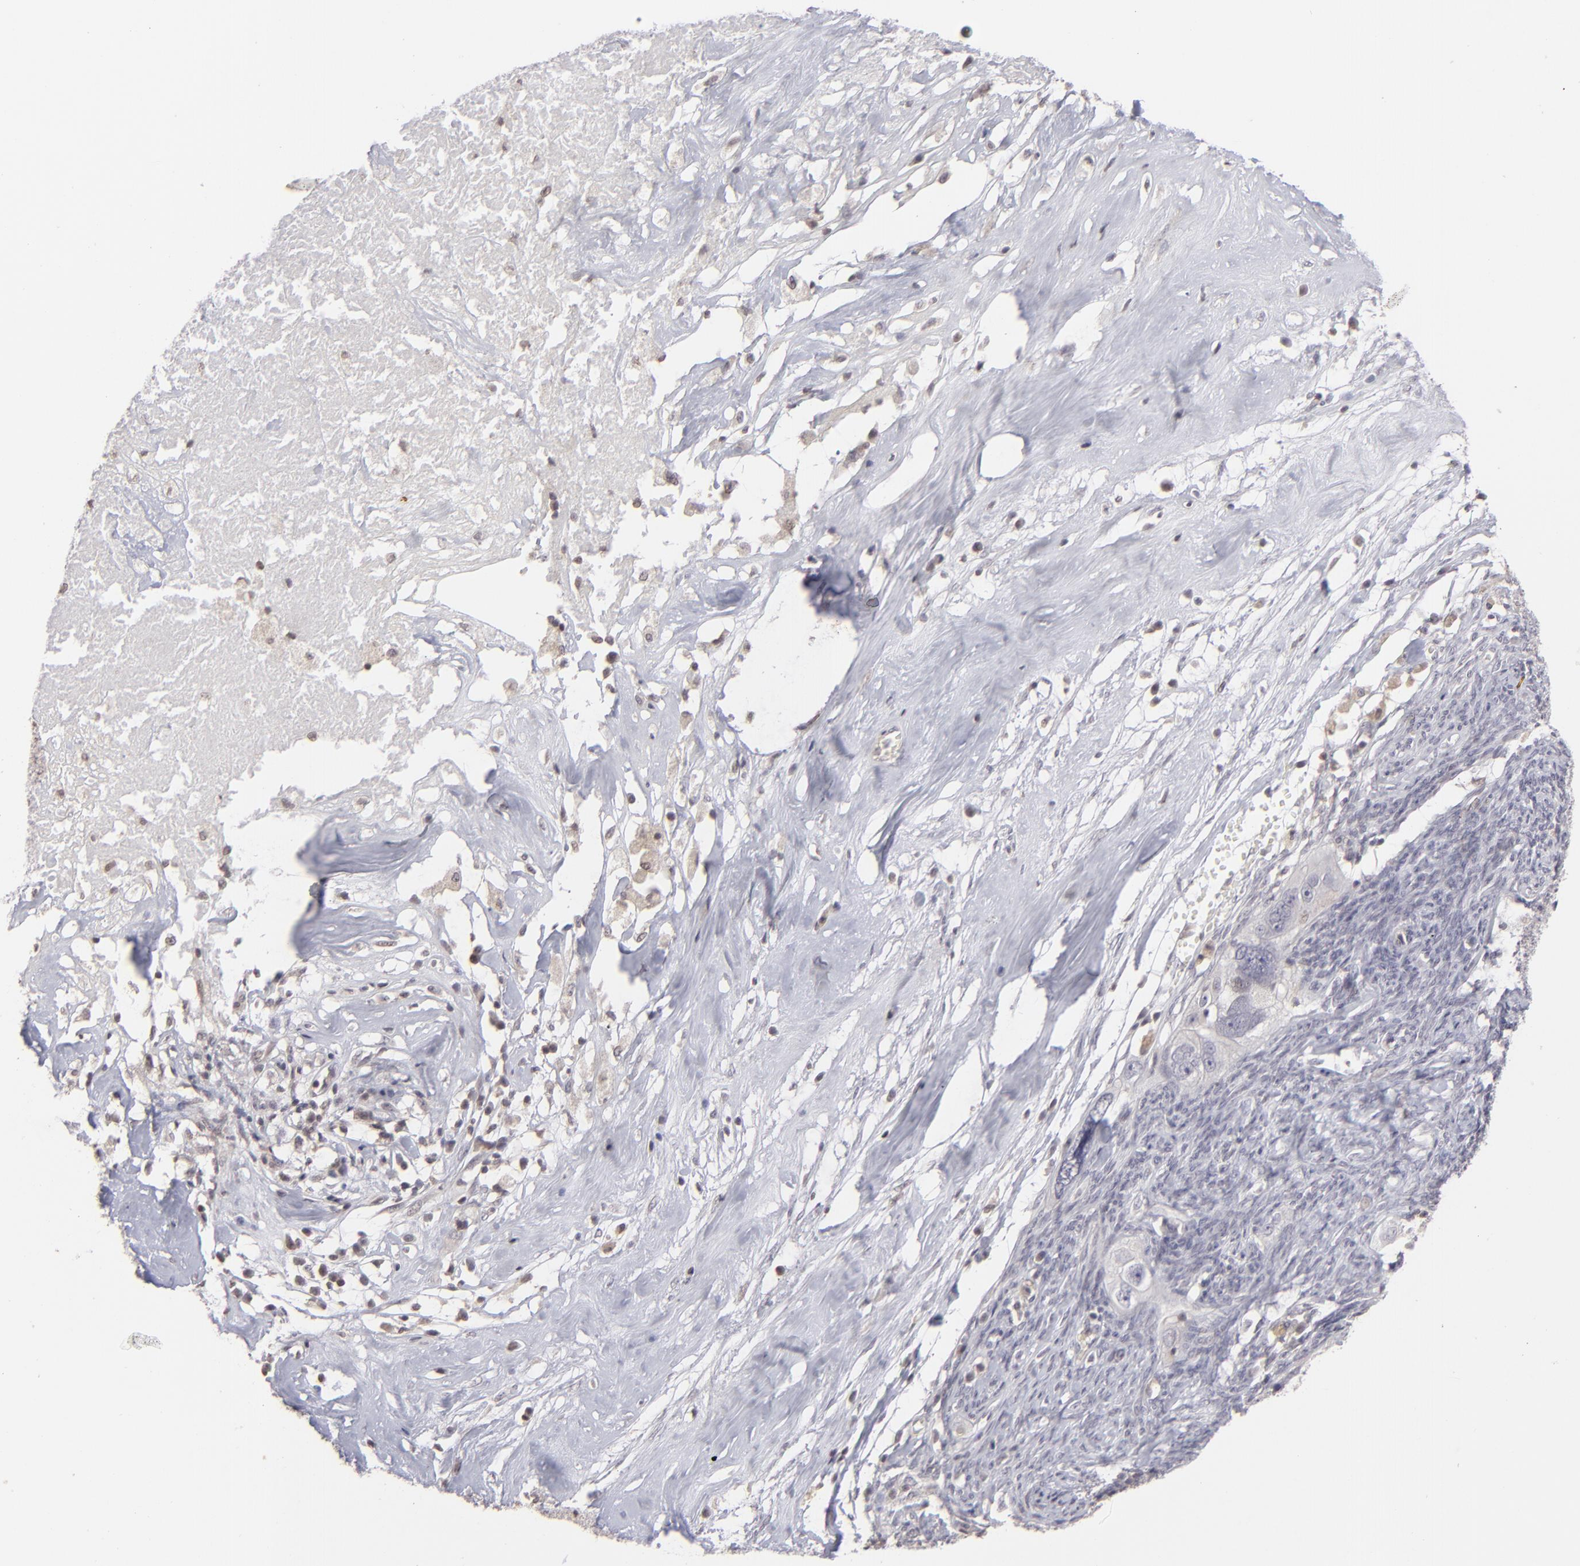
{"staining": {"intensity": "negative", "quantity": "none", "location": "none"}, "tissue": "ovarian cancer", "cell_type": "Tumor cells", "image_type": "cancer", "snomed": [{"axis": "morphology", "description": "Normal tissue, NOS"}, {"axis": "morphology", "description": "Cystadenocarcinoma, serous, NOS"}, {"axis": "topography", "description": "Ovary"}], "caption": "Micrograph shows no protein staining in tumor cells of ovarian cancer (serous cystadenocarcinoma) tissue.", "gene": "CLDN2", "patient": {"sex": "female", "age": 62}}